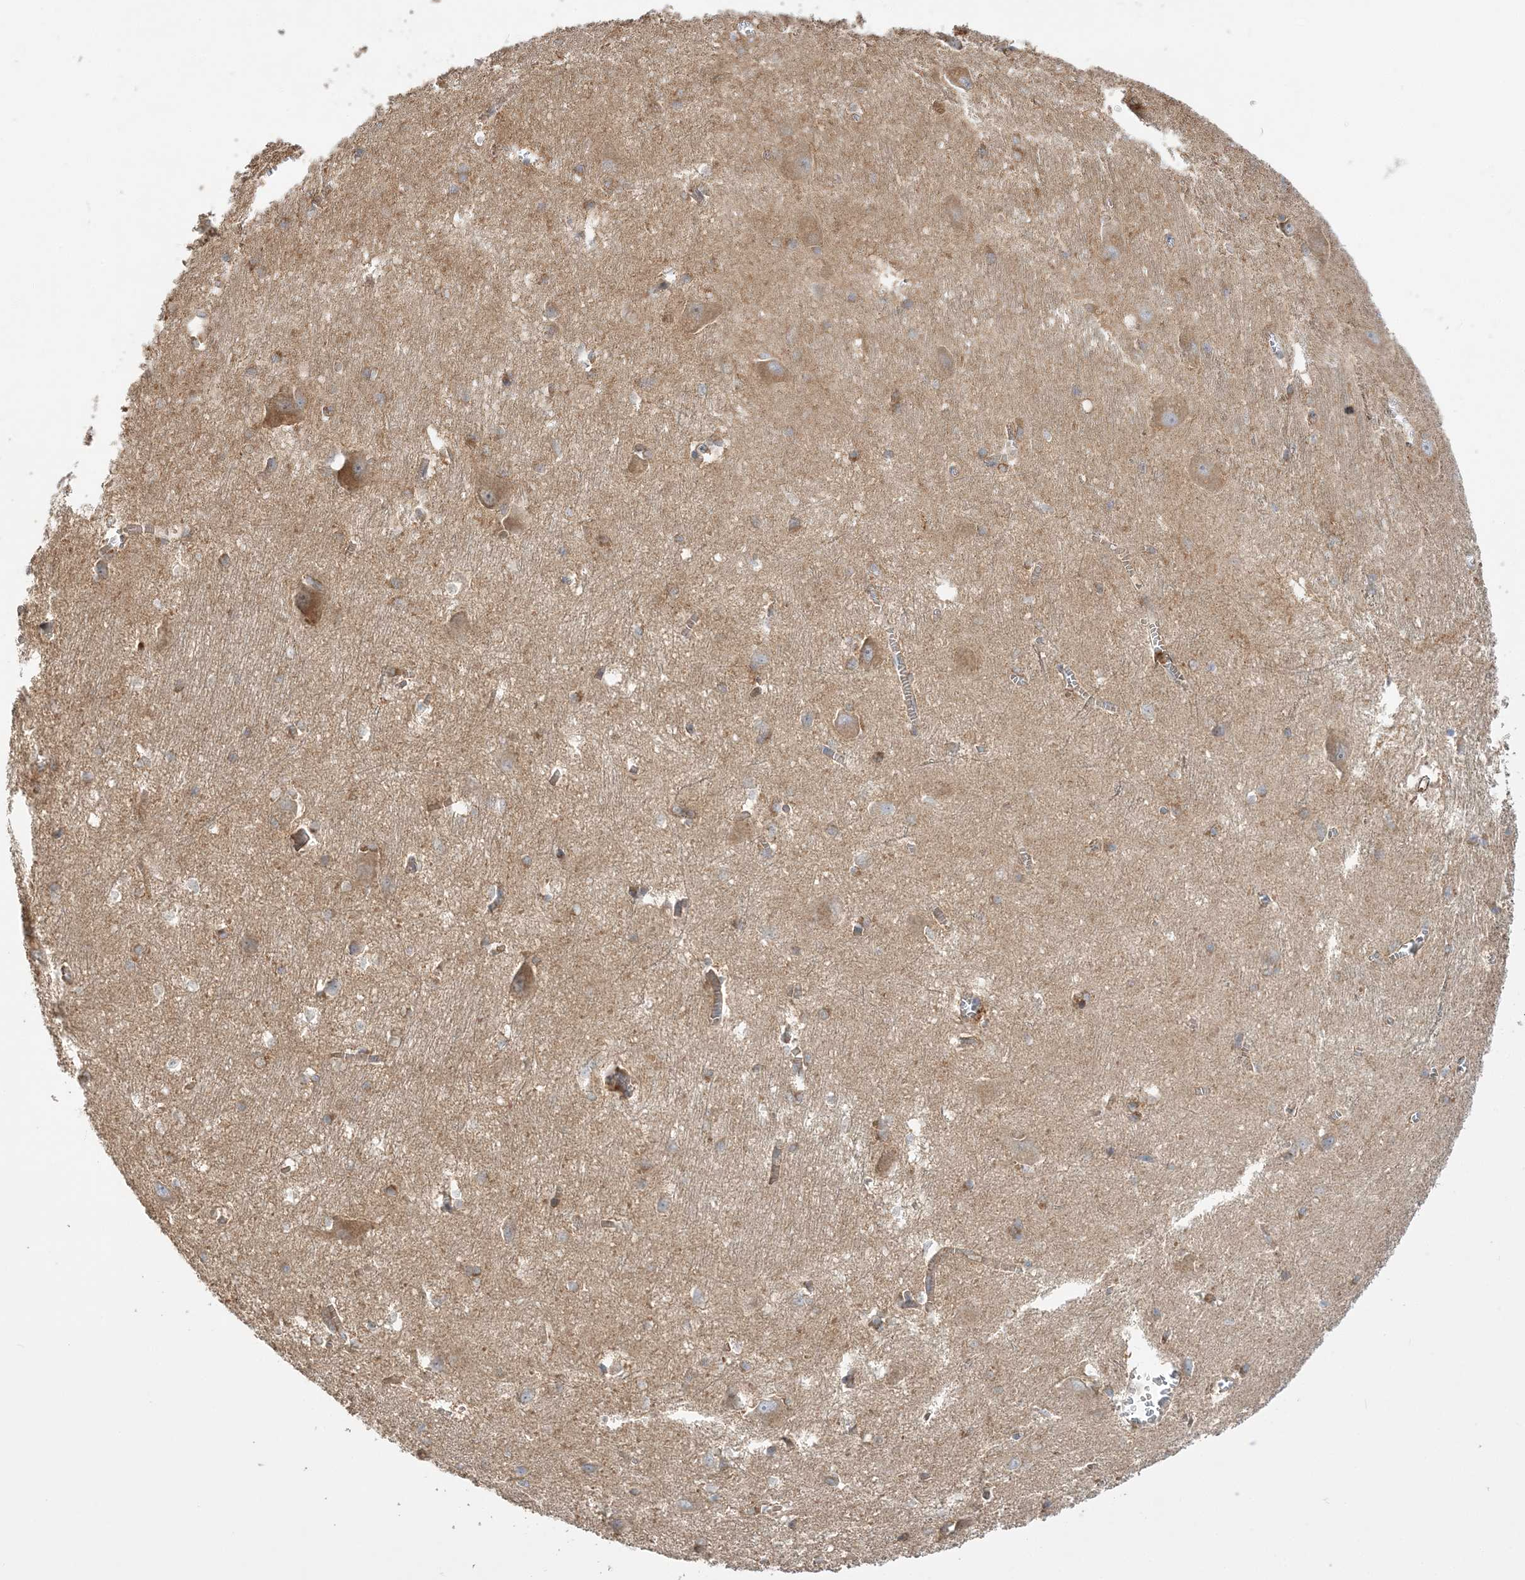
{"staining": {"intensity": "moderate", "quantity": "<25%", "location": "cytoplasmic/membranous"}, "tissue": "caudate", "cell_type": "Glial cells", "image_type": "normal", "snomed": [{"axis": "morphology", "description": "Normal tissue, NOS"}, {"axis": "topography", "description": "Lateral ventricle wall"}], "caption": "Immunohistochemistry (IHC) photomicrograph of normal caudate stained for a protein (brown), which displays low levels of moderate cytoplasmic/membranous expression in about <25% of glial cells.", "gene": "TBC1D5", "patient": {"sex": "male", "age": 37}}